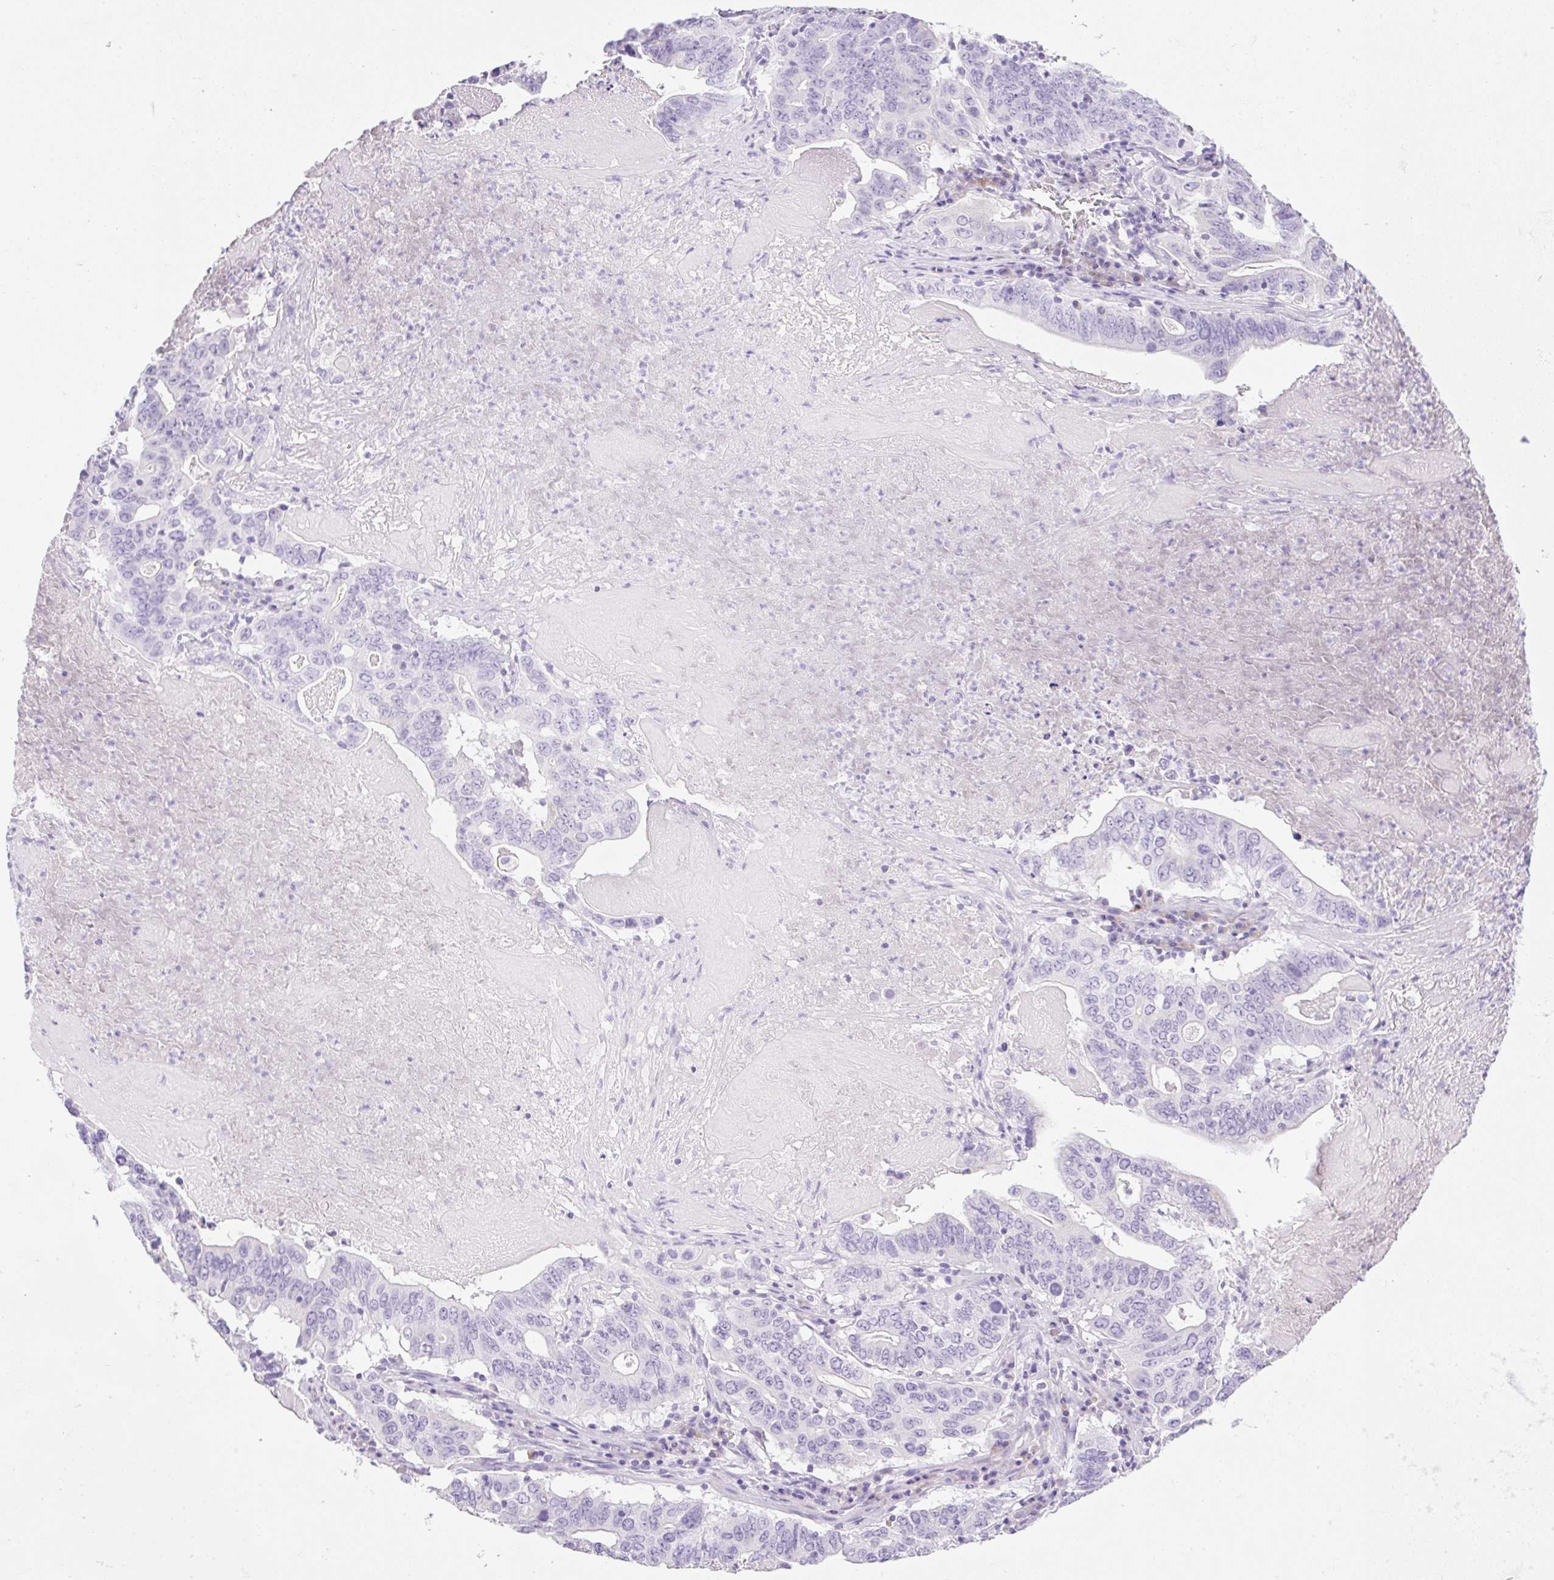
{"staining": {"intensity": "negative", "quantity": "none", "location": "none"}, "tissue": "lung cancer", "cell_type": "Tumor cells", "image_type": "cancer", "snomed": [{"axis": "morphology", "description": "Adenocarcinoma, NOS"}, {"axis": "topography", "description": "Lung"}], "caption": "The histopathology image reveals no significant positivity in tumor cells of lung cancer (adenocarcinoma). (Stains: DAB immunohistochemistry with hematoxylin counter stain, Microscopy: brightfield microscopy at high magnification).", "gene": "PALM3", "patient": {"sex": "female", "age": 60}}